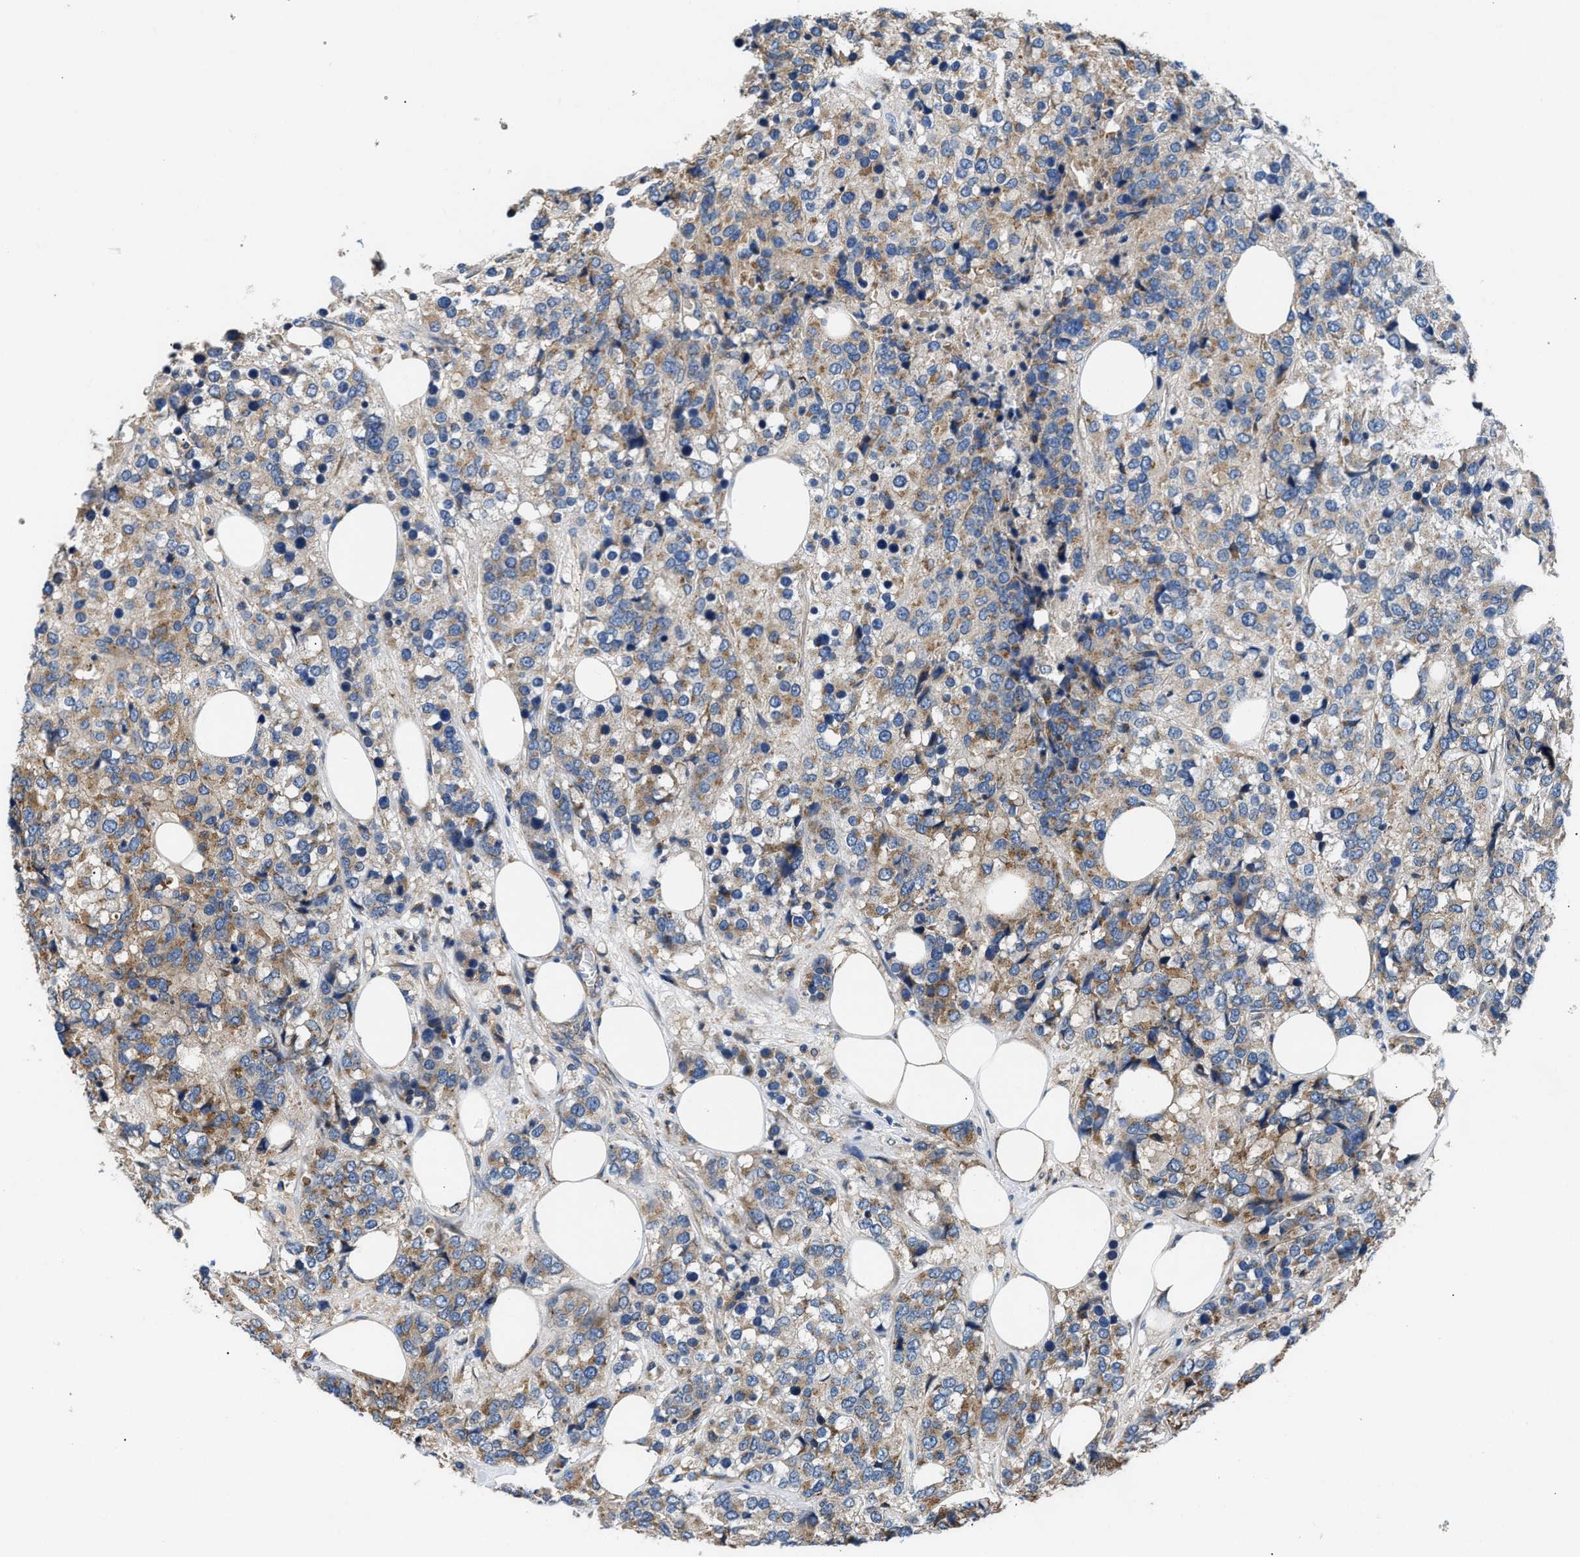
{"staining": {"intensity": "moderate", "quantity": ">75%", "location": "cytoplasmic/membranous"}, "tissue": "breast cancer", "cell_type": "Tumor cells", "image_type": "cancer", "snomed": [{"axis": "morphology", "description": "Lobular carcinoma"}, {"axis": "topography", "description": "Breast"}], "caption": "A brown stain highlights moderate cytoplasmic/membranous expression of a protein in human breast lobular carcinoma tumor cells.", "gene": "CEP128", "patient": {"sex": "female", "age": 59}}